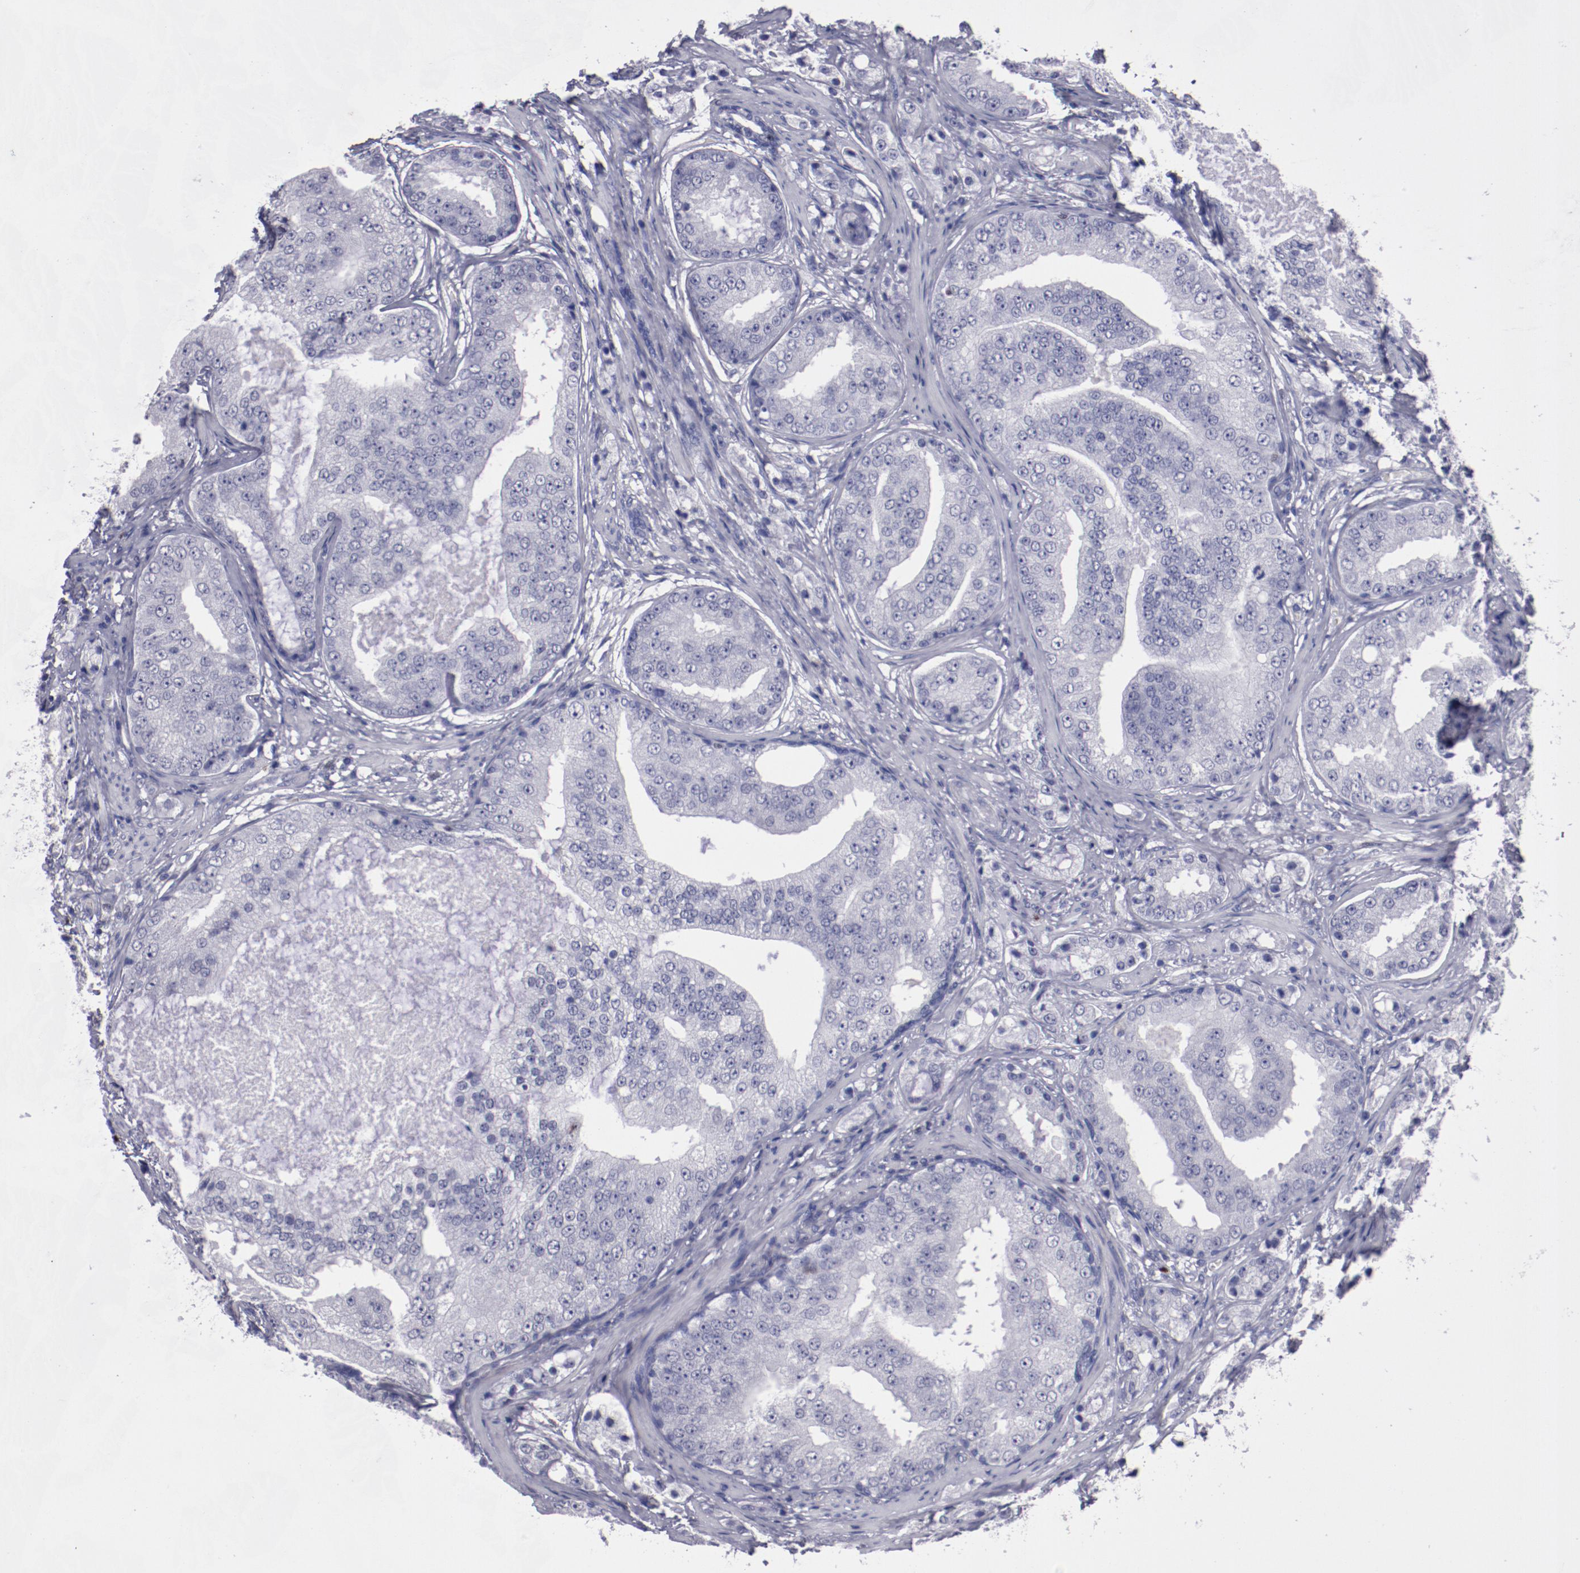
{"staining": {"intensity": "negative", "quantity": "none", "location": "none"}, "tissue": "prostate cancer", "cell_type": "Tumor cells", "image_type": "cancer", "snomed": [{"axis": "morphology", "description": "Adenocarcinoma, High grade"}, {"axis": "topography", "description": "Prostate"}], "caption": "Prostate cancer (adenocarcinoma (high-grade)) stained for a protein using immunohistochemistry (IHC) displays no positivity tumor cells.", "gene": "IRF8", "patient": {"sex": "male", "age": 68}}